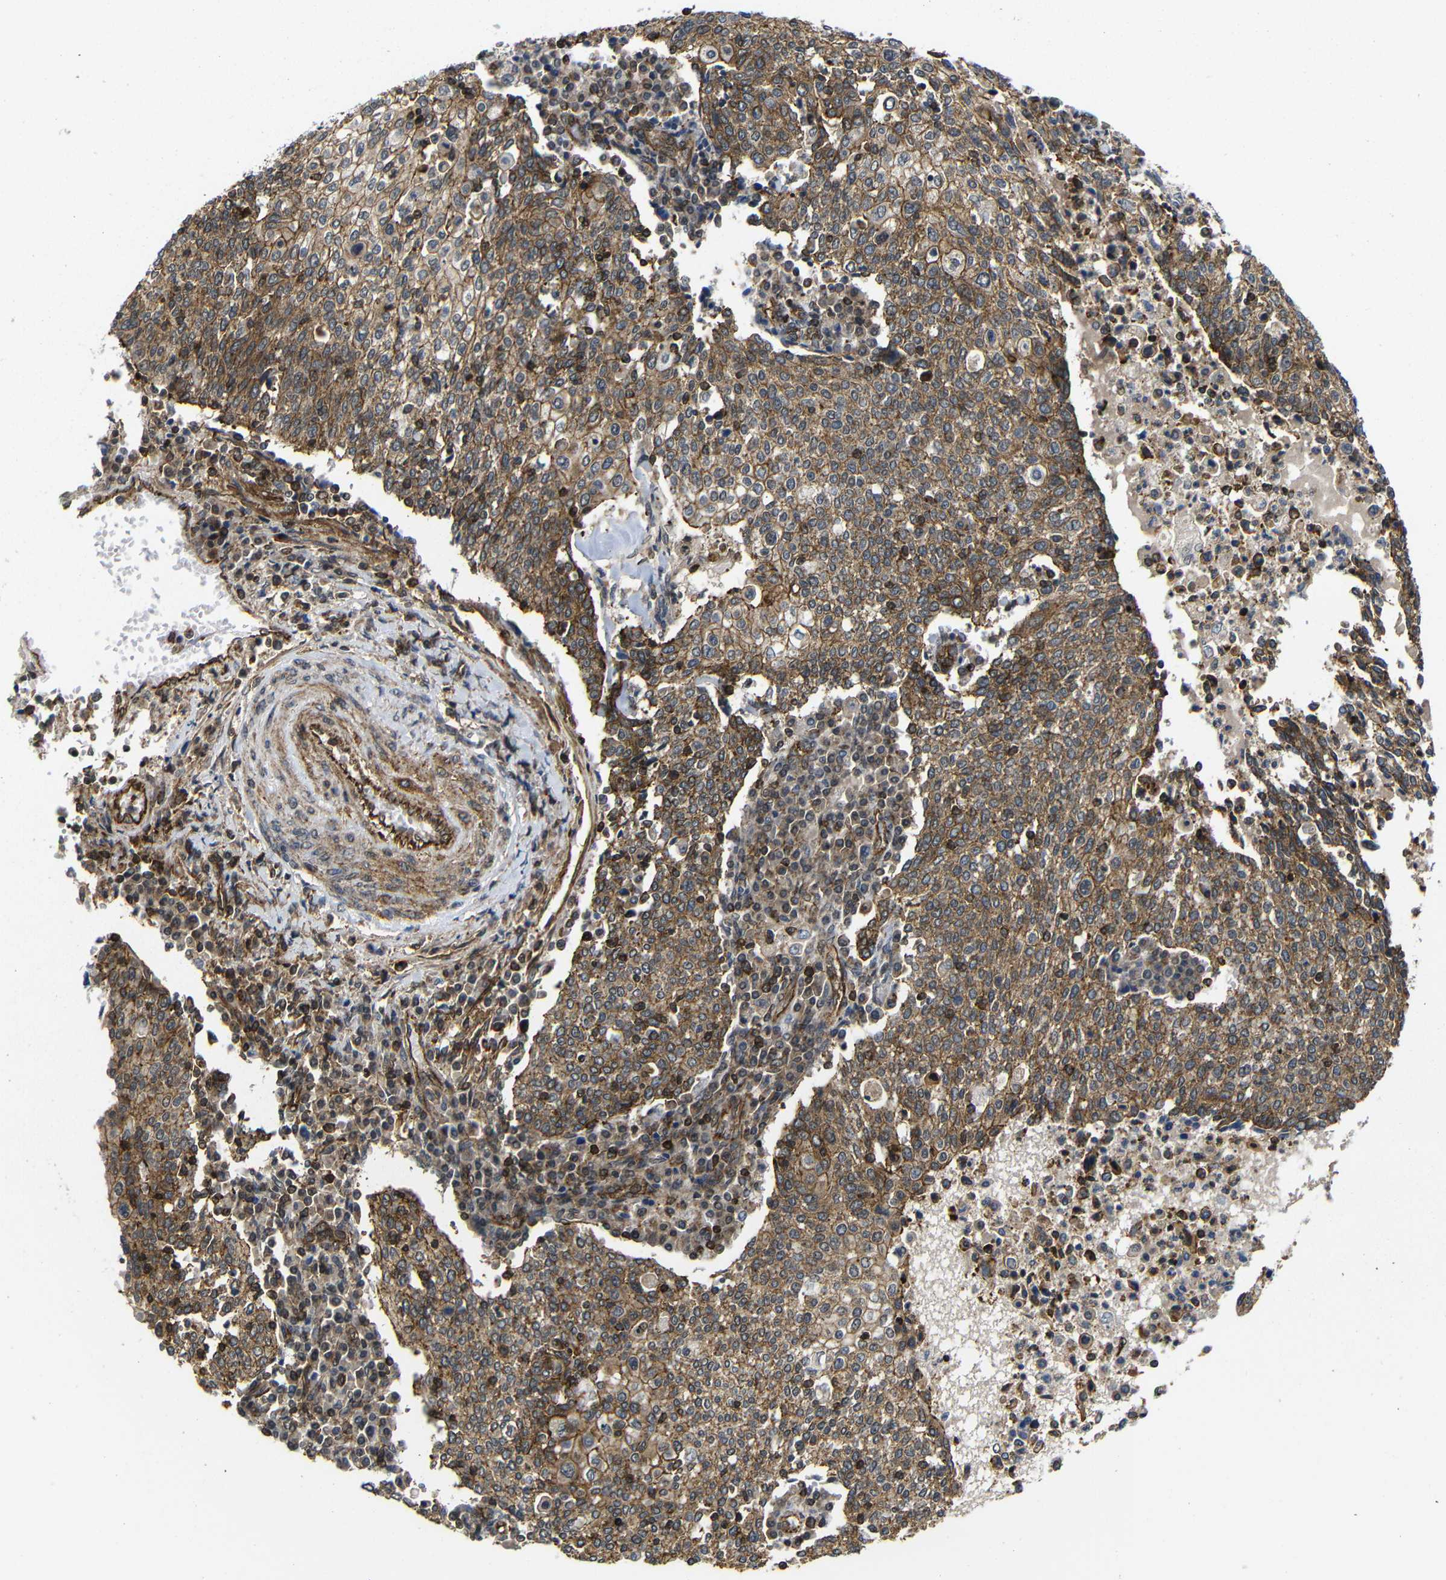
{"staining": {"intensity": "moderate", "quantity": ">75%", "location": "cytoplasmic/membranous"}, "tissue": "cervical cancer", "cell_type": "Tumor cells", "image_type": "cancer", "snomed": [{"axis": "morphology", "description": "Squamous cell carcinoma, NOS"}, {"axis": "topography", "description": "Cervix"}], "caption": "Squamous cell carcinoma (cervical) was stained to show a protein in brown. There is medium levels of moderate cytoplasmic/membranous expression in about >75% of tumor cells.", "gene": "NANOS1", "patient": {"sex": "female", "age": 40}}